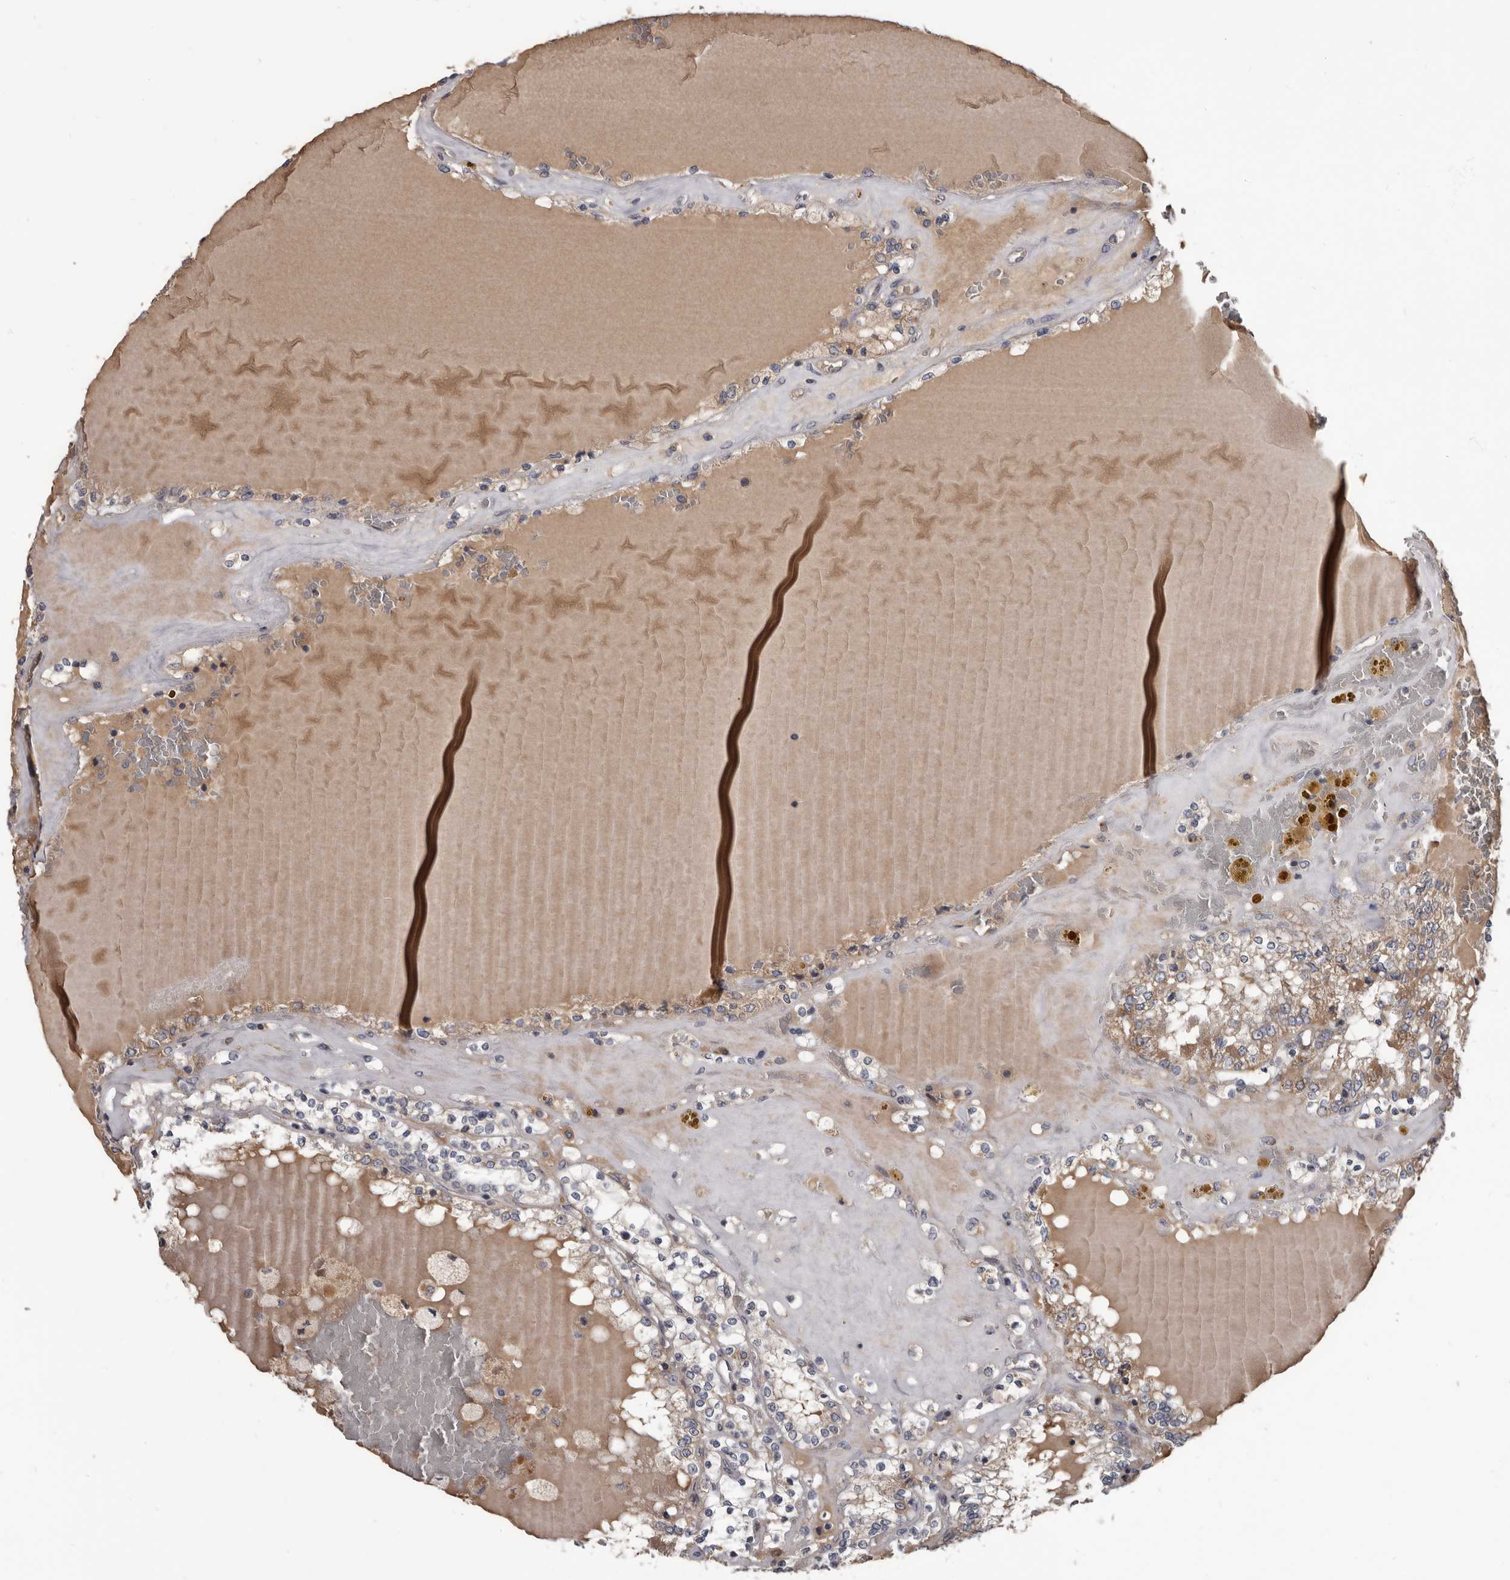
{"staining": {"intensity": "weak", "quantity": "<25%", "location": "cytoplasmic/membranous"}, "tissue": "renal cancer", "cell_type": "Tumor cells", "image_type": "cancer", "snomed": [{"axis": "morphology", "description": "Adenocarcinoma, NOS"}, {"axis": "topography", "description": "Kidney"}], "caption": "An immunohistochemistry photomicrograph of renal cancer is shown. There is no staining in tumor cells of renal cancer.", "gene": "ALDH5A1", "patient": {"sex": "female", "age": 56}}